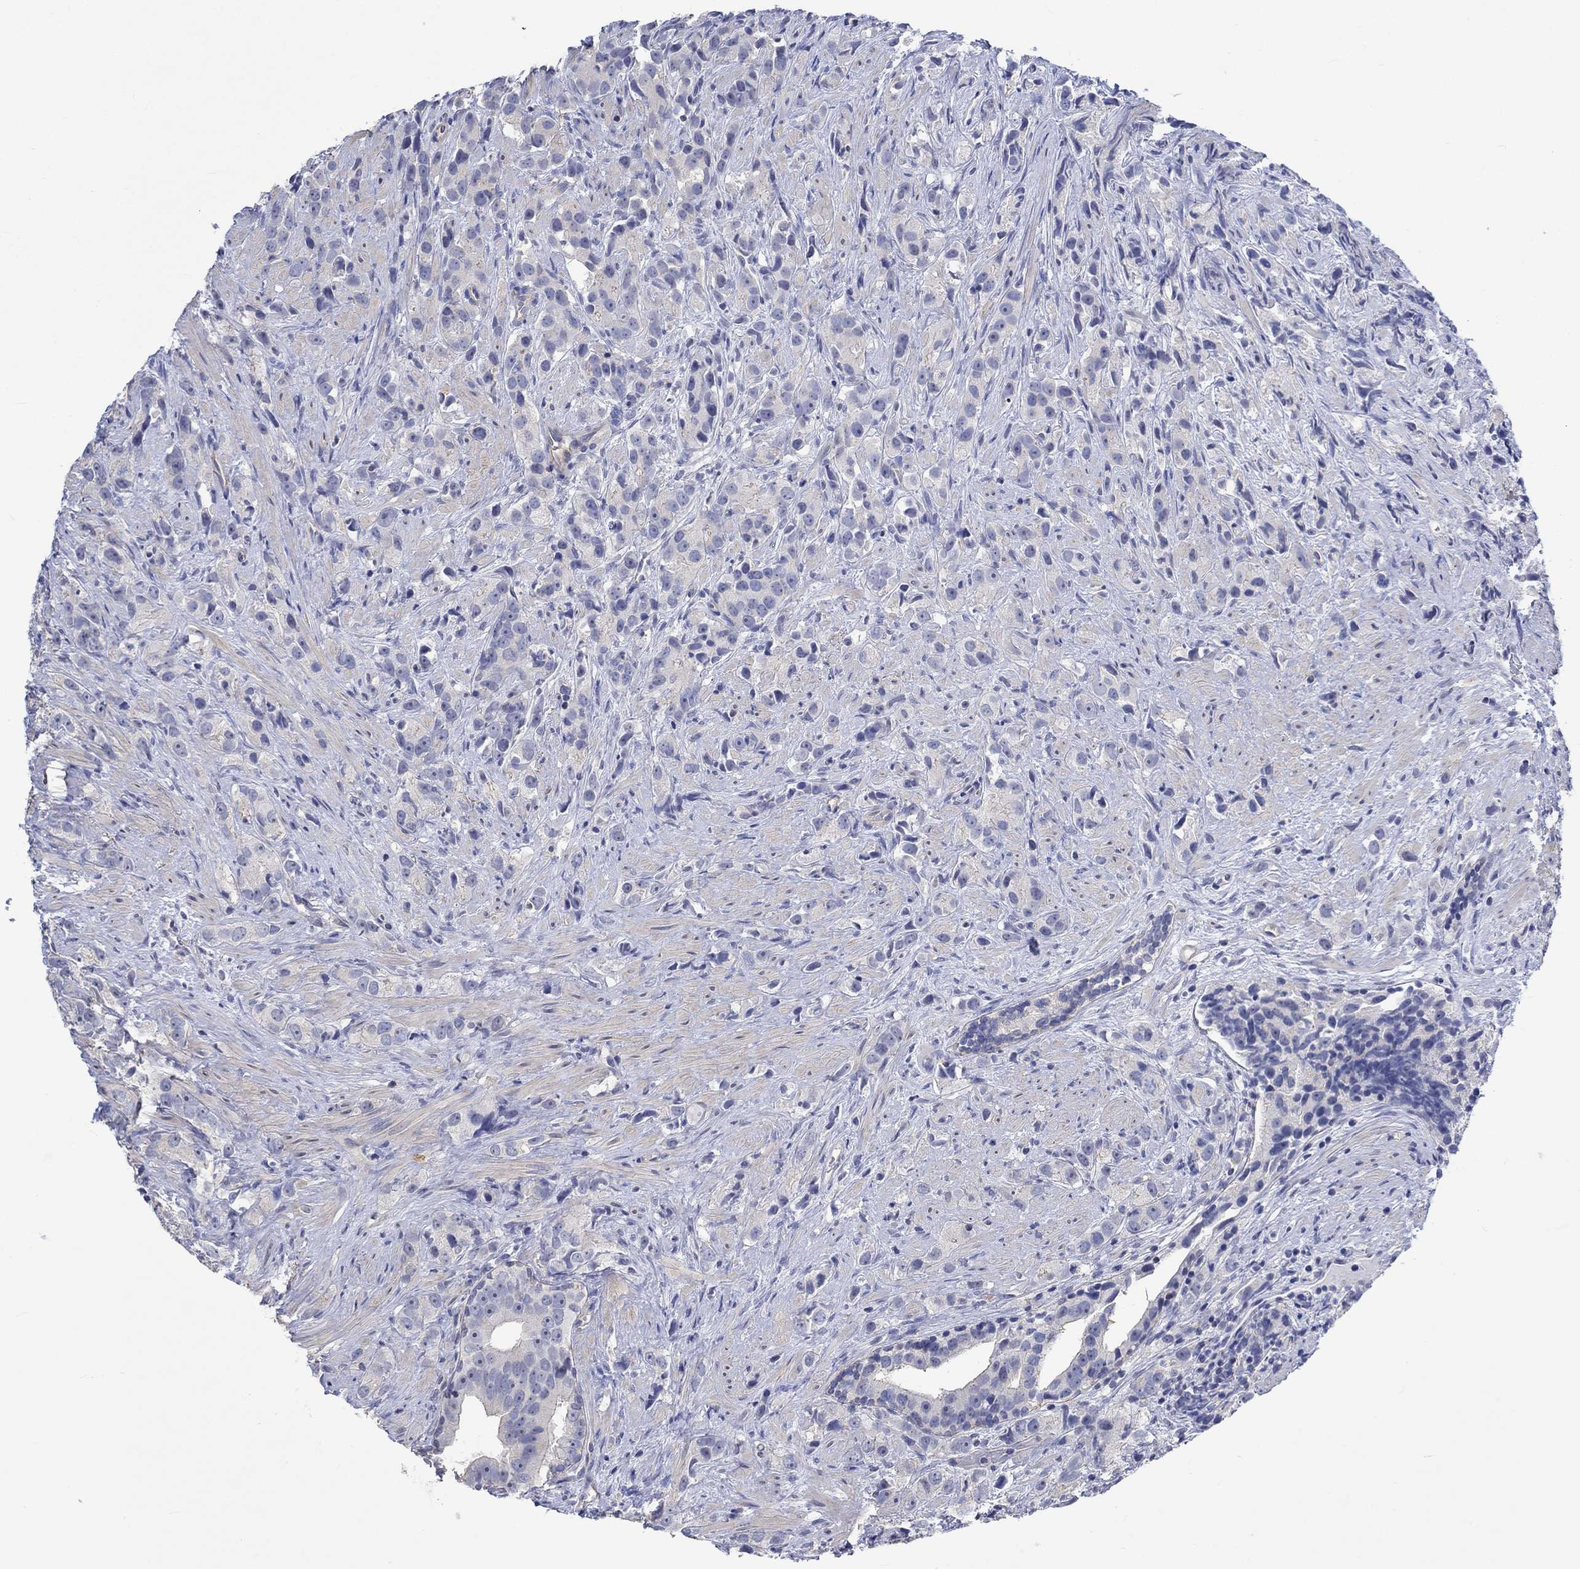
{"staining": {"intensity": "negative", "quantity": "none", "location": "none"}, "tissue": "prostate cancer", "cell_type": "Tumor cells", "image_type": "cancer", "snomed": [{"axis": "morphology", "description": "Adenocarcinoma, High grade"}, {"axis": "topography", "description": "Prostate"}], "caption": "DAB immunohistochemical staining of prostate cancer exhibits no significant positivity in tumor cells.", "gene": "AGRP", "patient": {"sex": "male", "age": 90}}